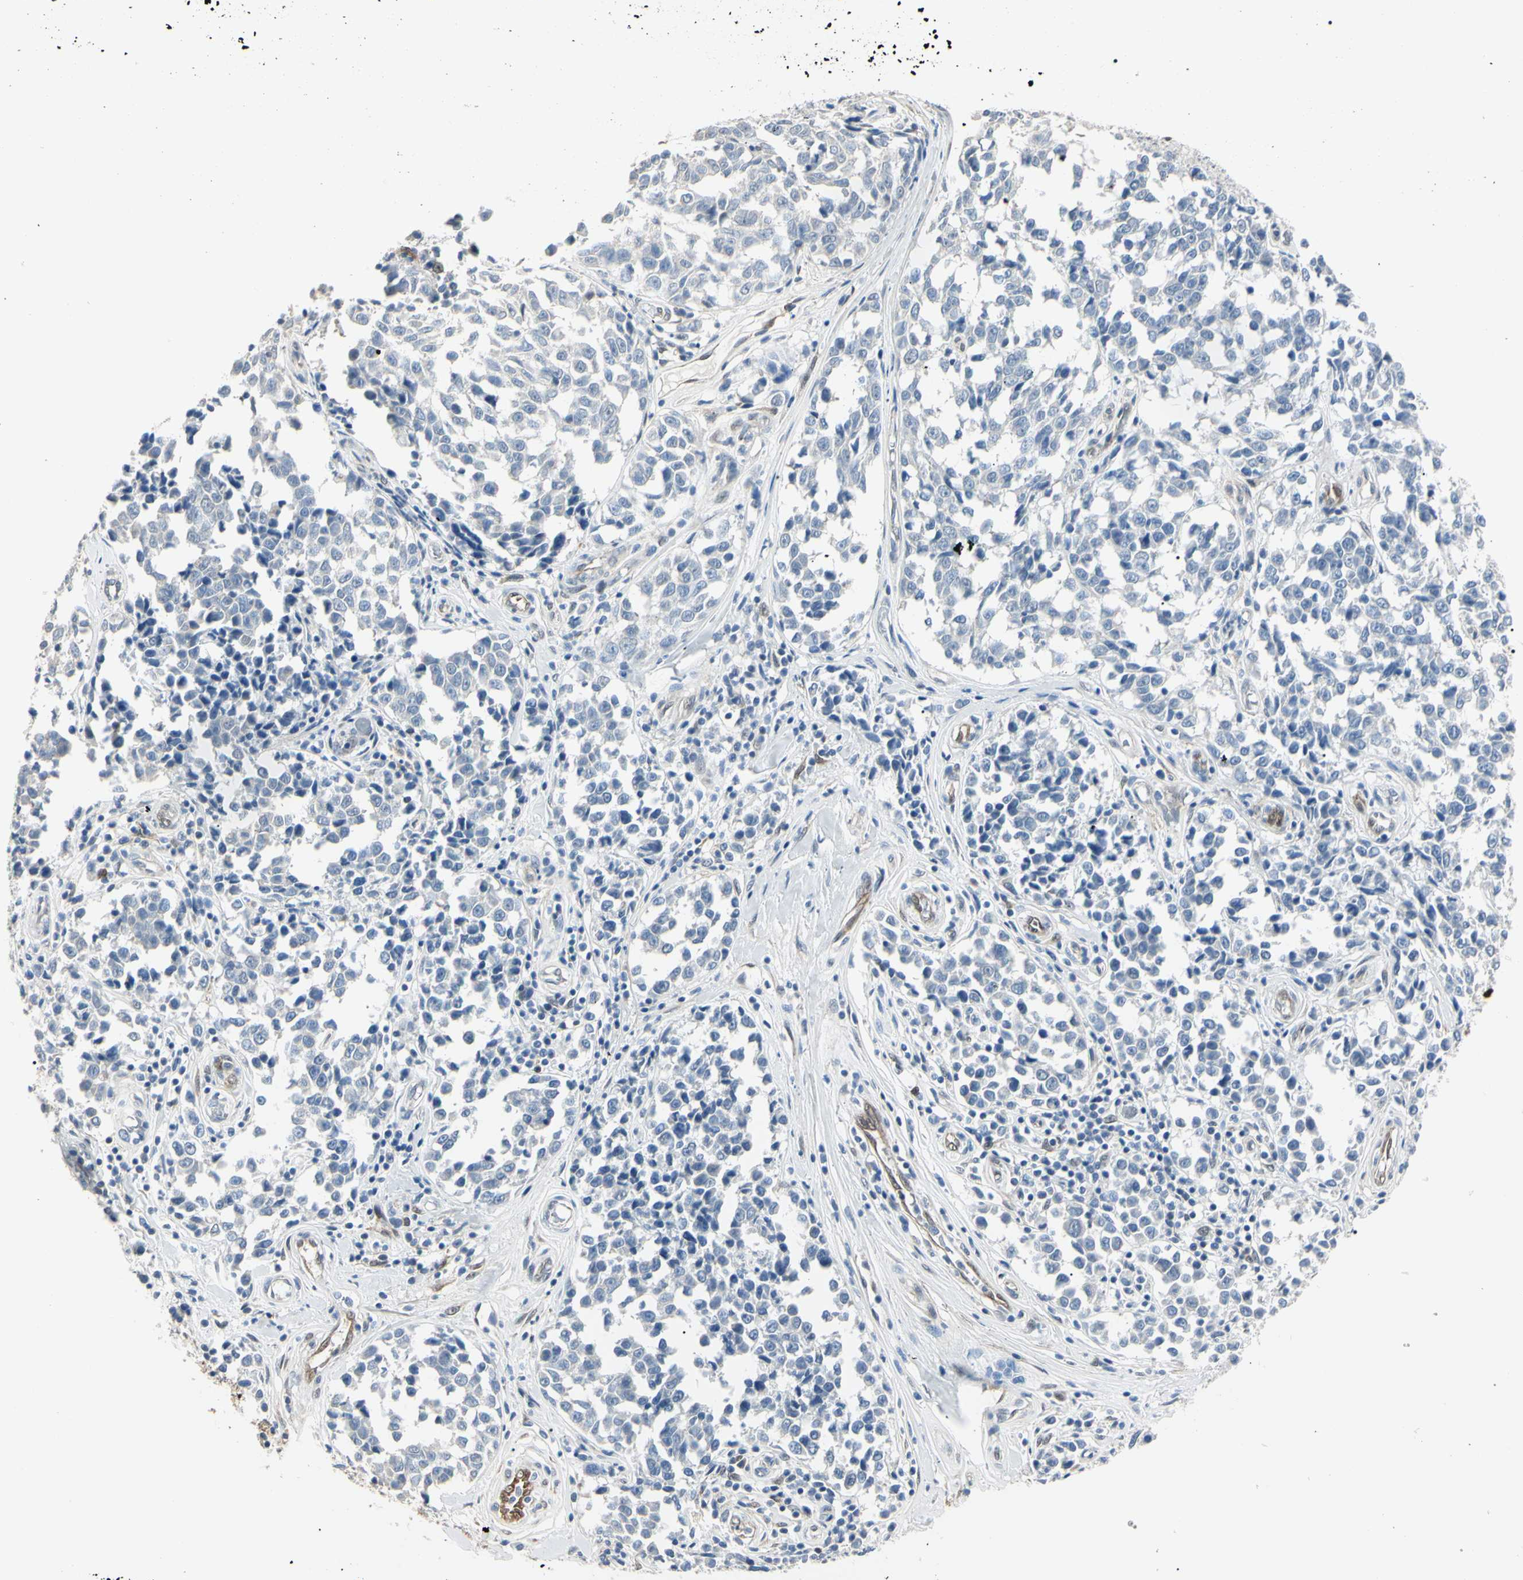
{"staining": {"intensity": "negative", "quantity": "none", "location": "none"}, "tissue": "melanoma", "cell_type": "Tumor cells", "image_type": "cancer", "snomed": [{"axis": "morphology", "description": "Malignant melanoma, NOS"}, {"axis": "topography", "description": "Skin"}], "caption": "The image shows no staining of tumor cells in malignant melanoma.", "gene": "AKR1C3", "patient": {"sex": "female", "age": 64}}